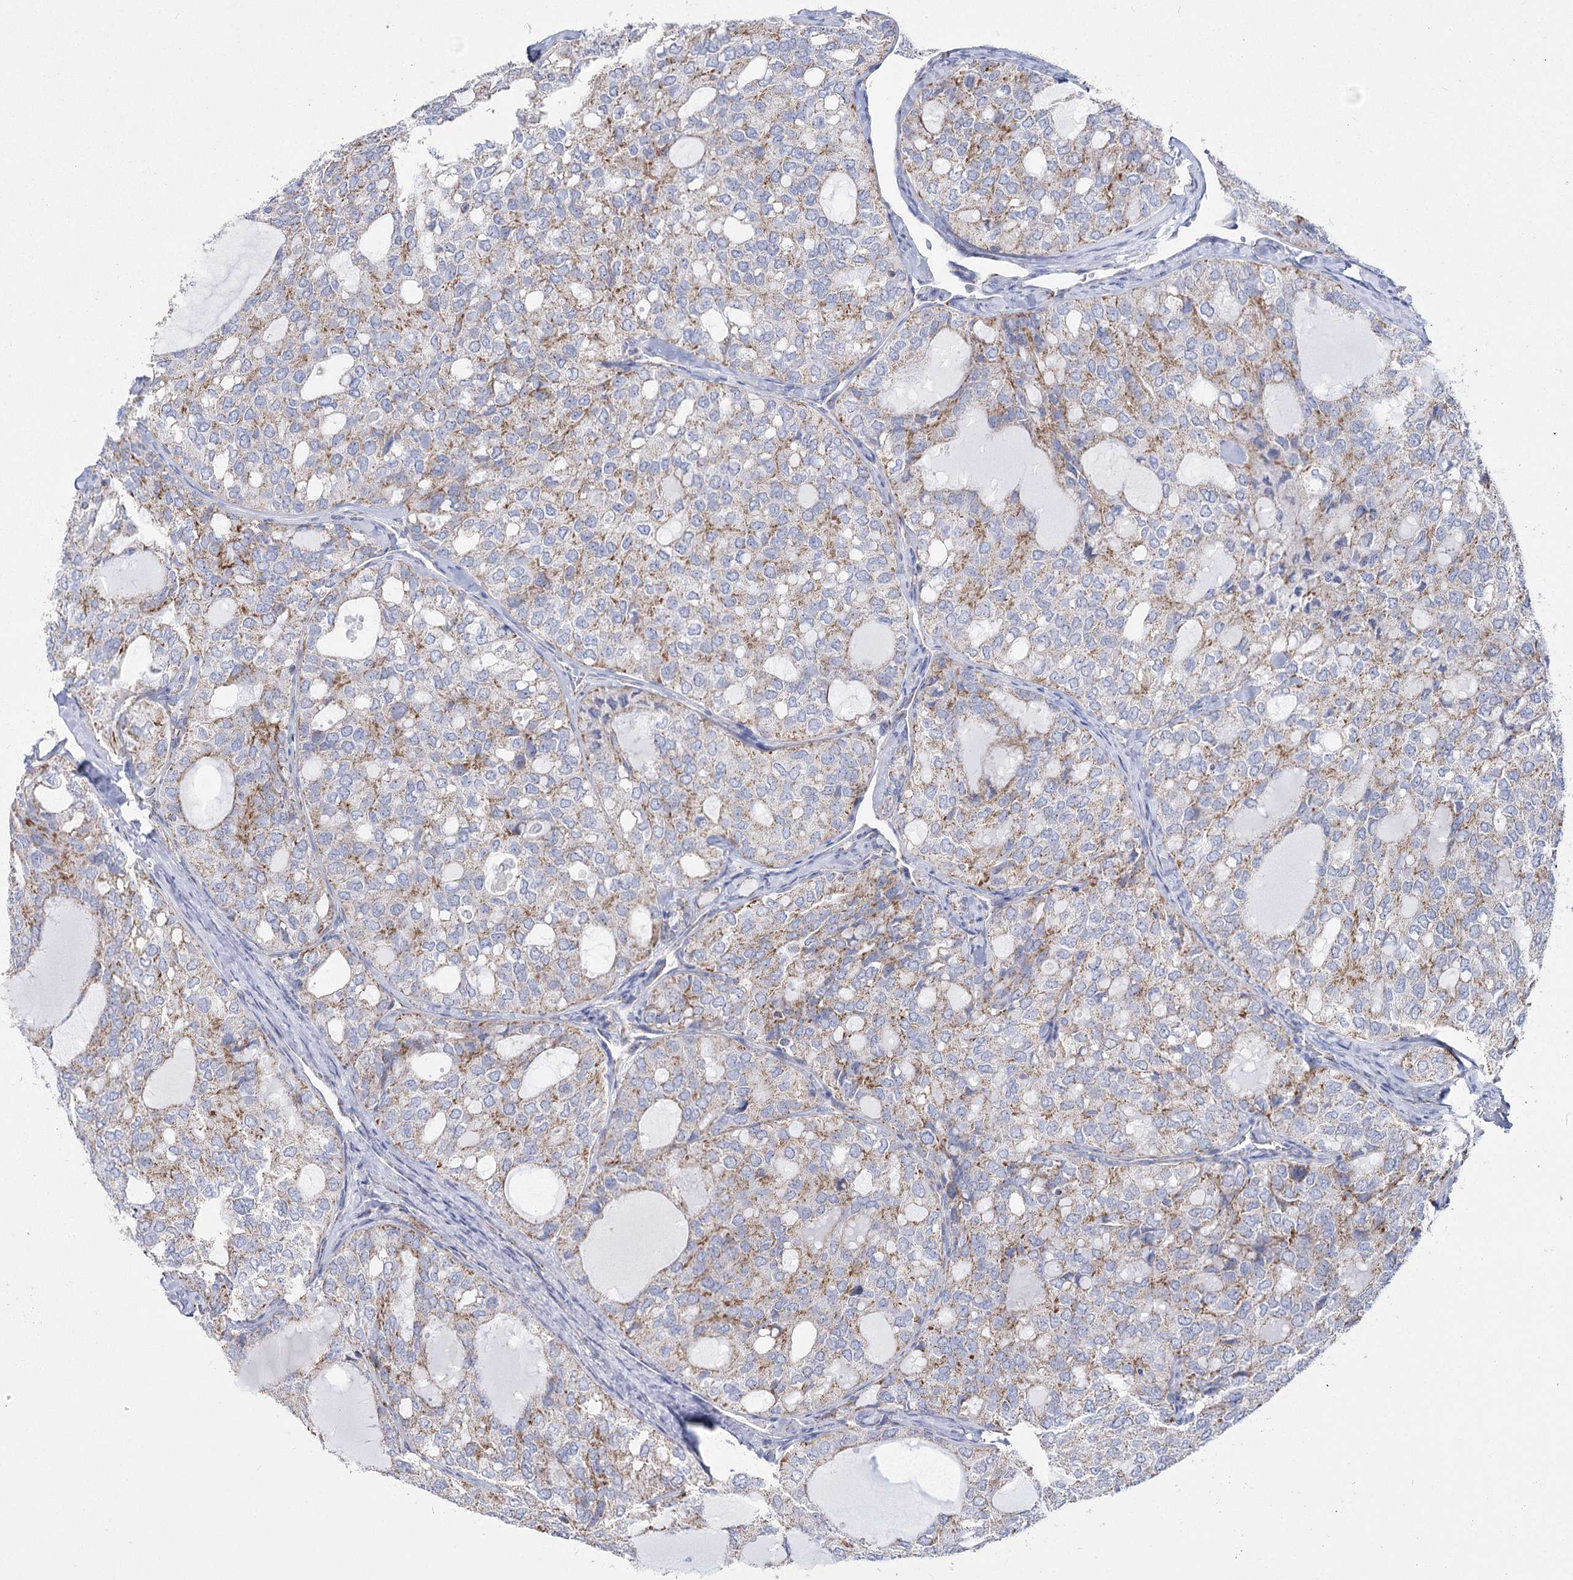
{"staining": {"intensity": "moderate", "quantity": "25%-75%", "location": "cytoplasmic/membranous"}, "tissue": "thyroid cancer", "cell_type": "Tumor cells", "image_type": "cancer", "snomed": [{"axis": "morphology", "description": "Follicular adenoma carcinoma, NOS"}, {"axis": "topography", "description": "Thyroid gland"}], "caption": "Follicular adenoma carcinoma (thyroid) was stained to show a protein in brown. There is medium levels of moderate cytoplasmic/membranous positivity in approximately 25%-75% of tumor cells.", "gene": "PDHB", "patient": {"sex": "male", "age": 75}}